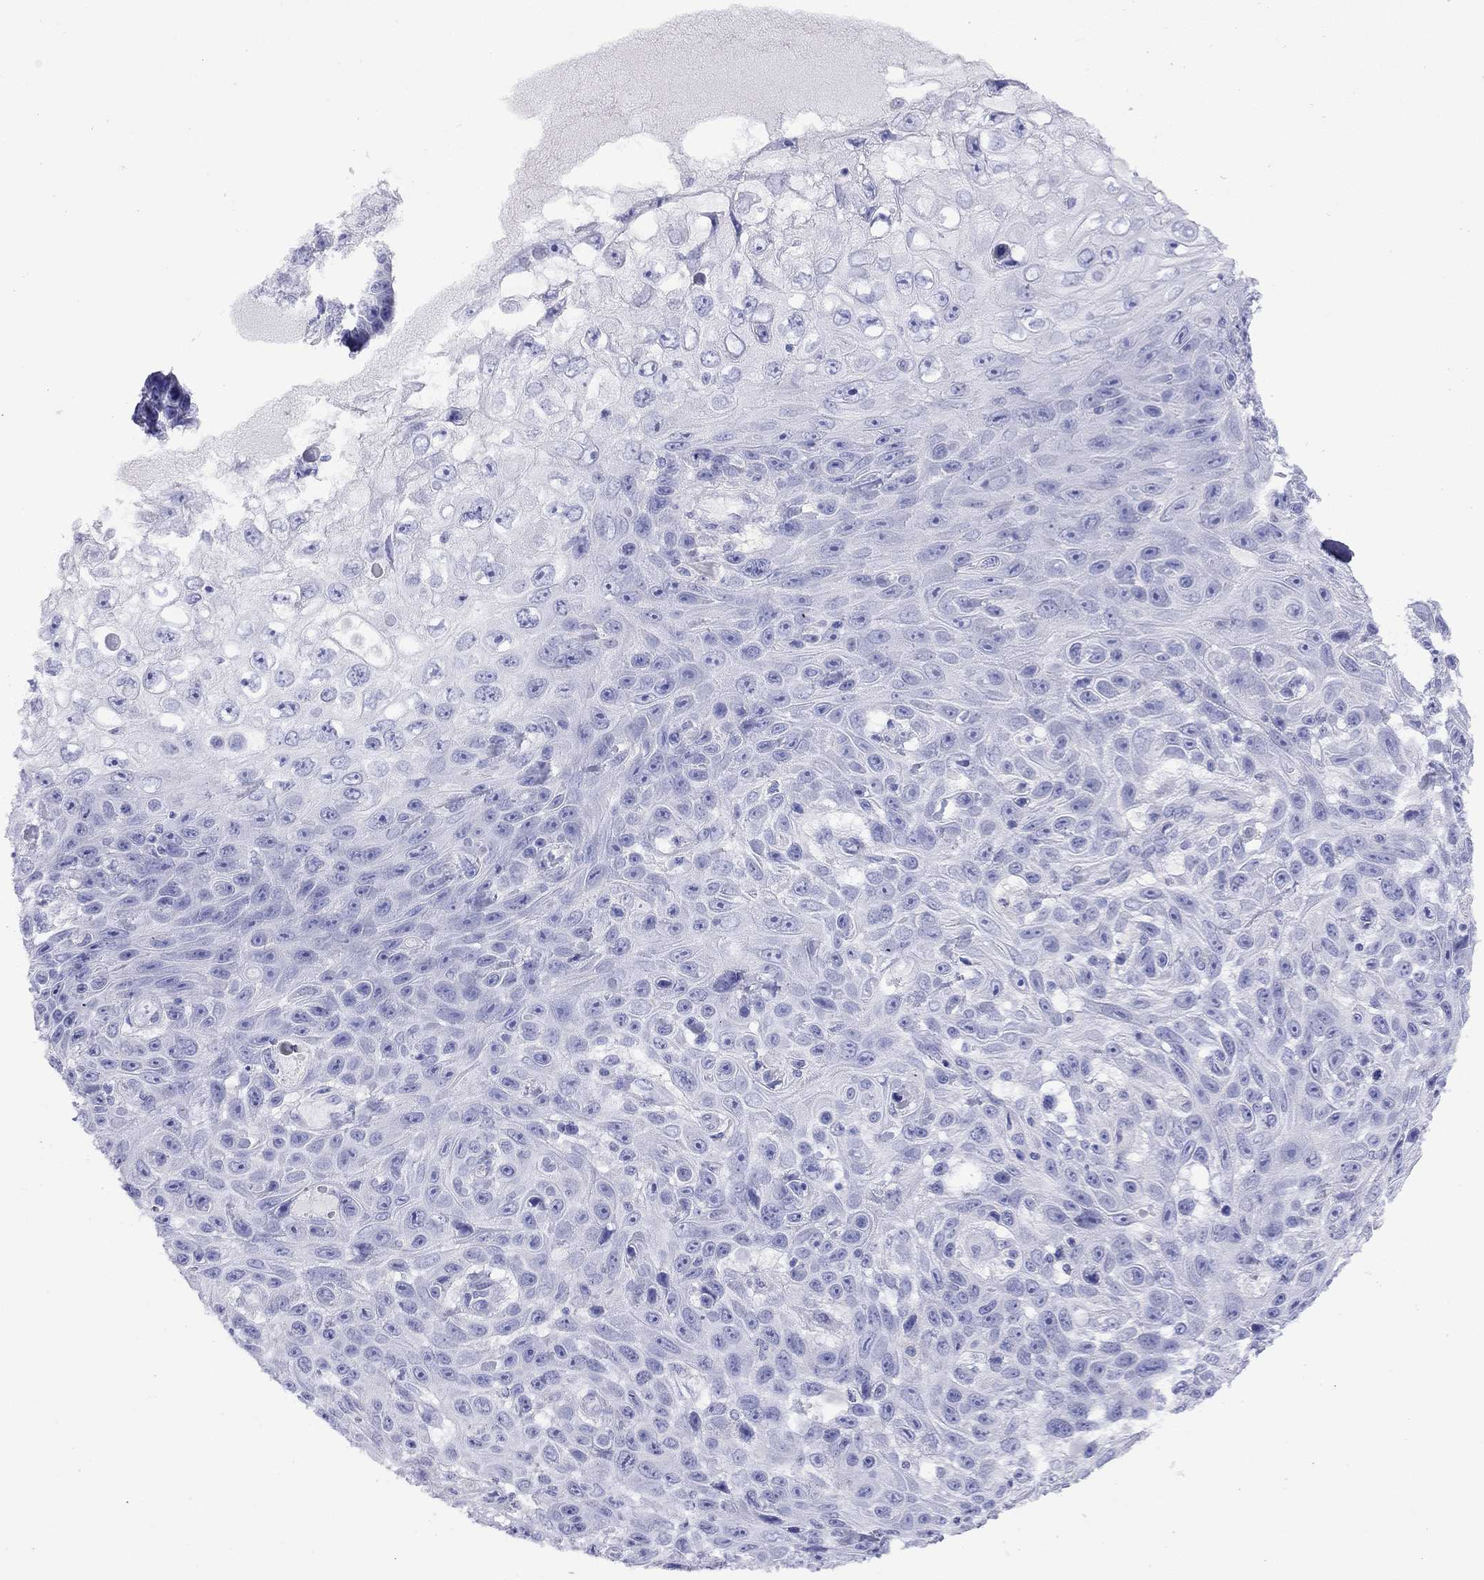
{"staining": {"intensity": "negative", "quantity": "none", "location": "none"}, "tissue": "skin cancer", "cell_type": "Tumor cells", "image_type": "cancer", "snomed": [{"axis": "morphology", "description": "Squamous cell carcinoma, NOS"}, {"axis": "topography", "description": "Skin"}], "caption": "The histopathology image reveals no staining of tumor cells in skin cancer (squamous cell carcinoma).", "gene": "SLC30A8", "patient": {"sex": "male", "age": 82}}